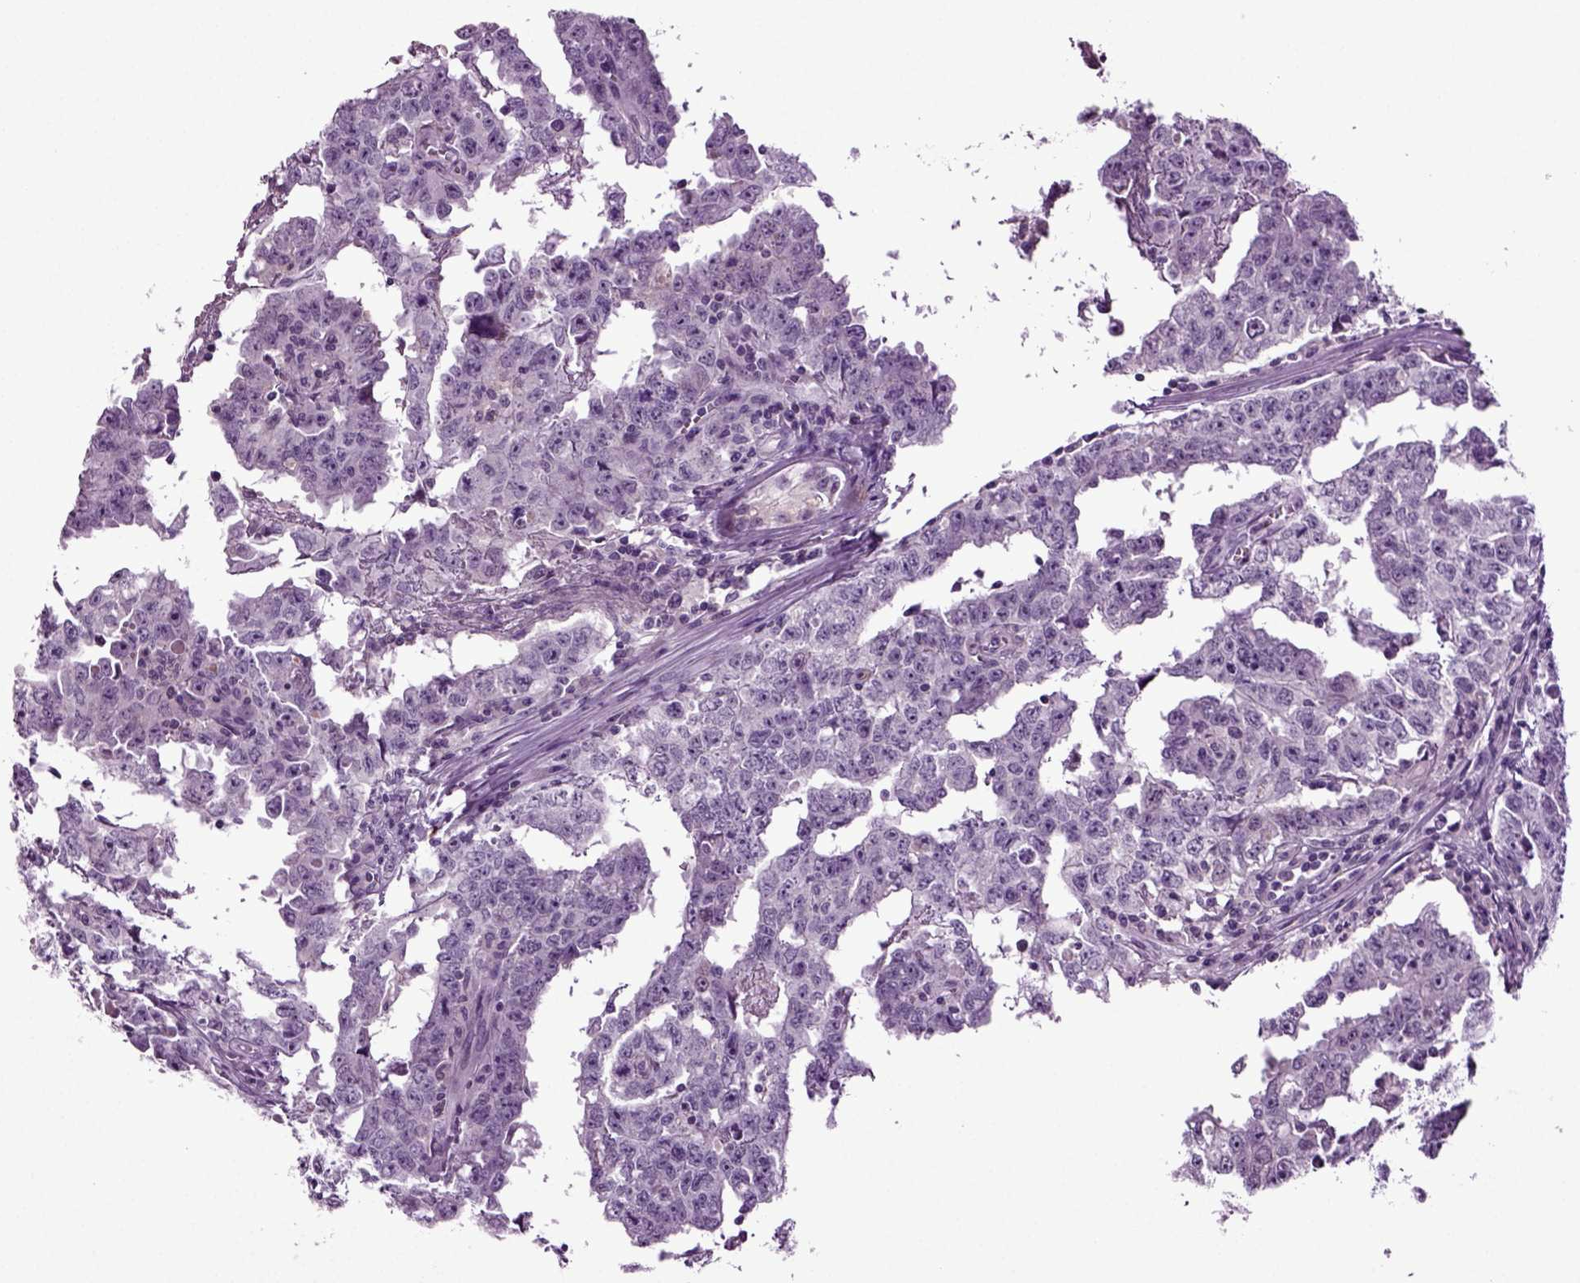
{"staining": {"intensity": "negative", "quantity": "none", "location": "none"}, "tissue": "testis cancer", "cell_type": "Tumor cells", "image_type": "cancer", "snomed": [{"axis": "morphology", "description": "Carcinoma, Embryonal, NOS"}, {"axis": "topography", "description": "Testis"}], "caption": "DAB (3,3'-diaminobenzidine) immunohistochemical staining of human testis cancer displays no significant expression in tumor cells. (DAB immunohistochemistry (IHC) with hematoxylin counter stain).", "gene": "FGF11", "patient": {"sex": "male", "age": 22}}